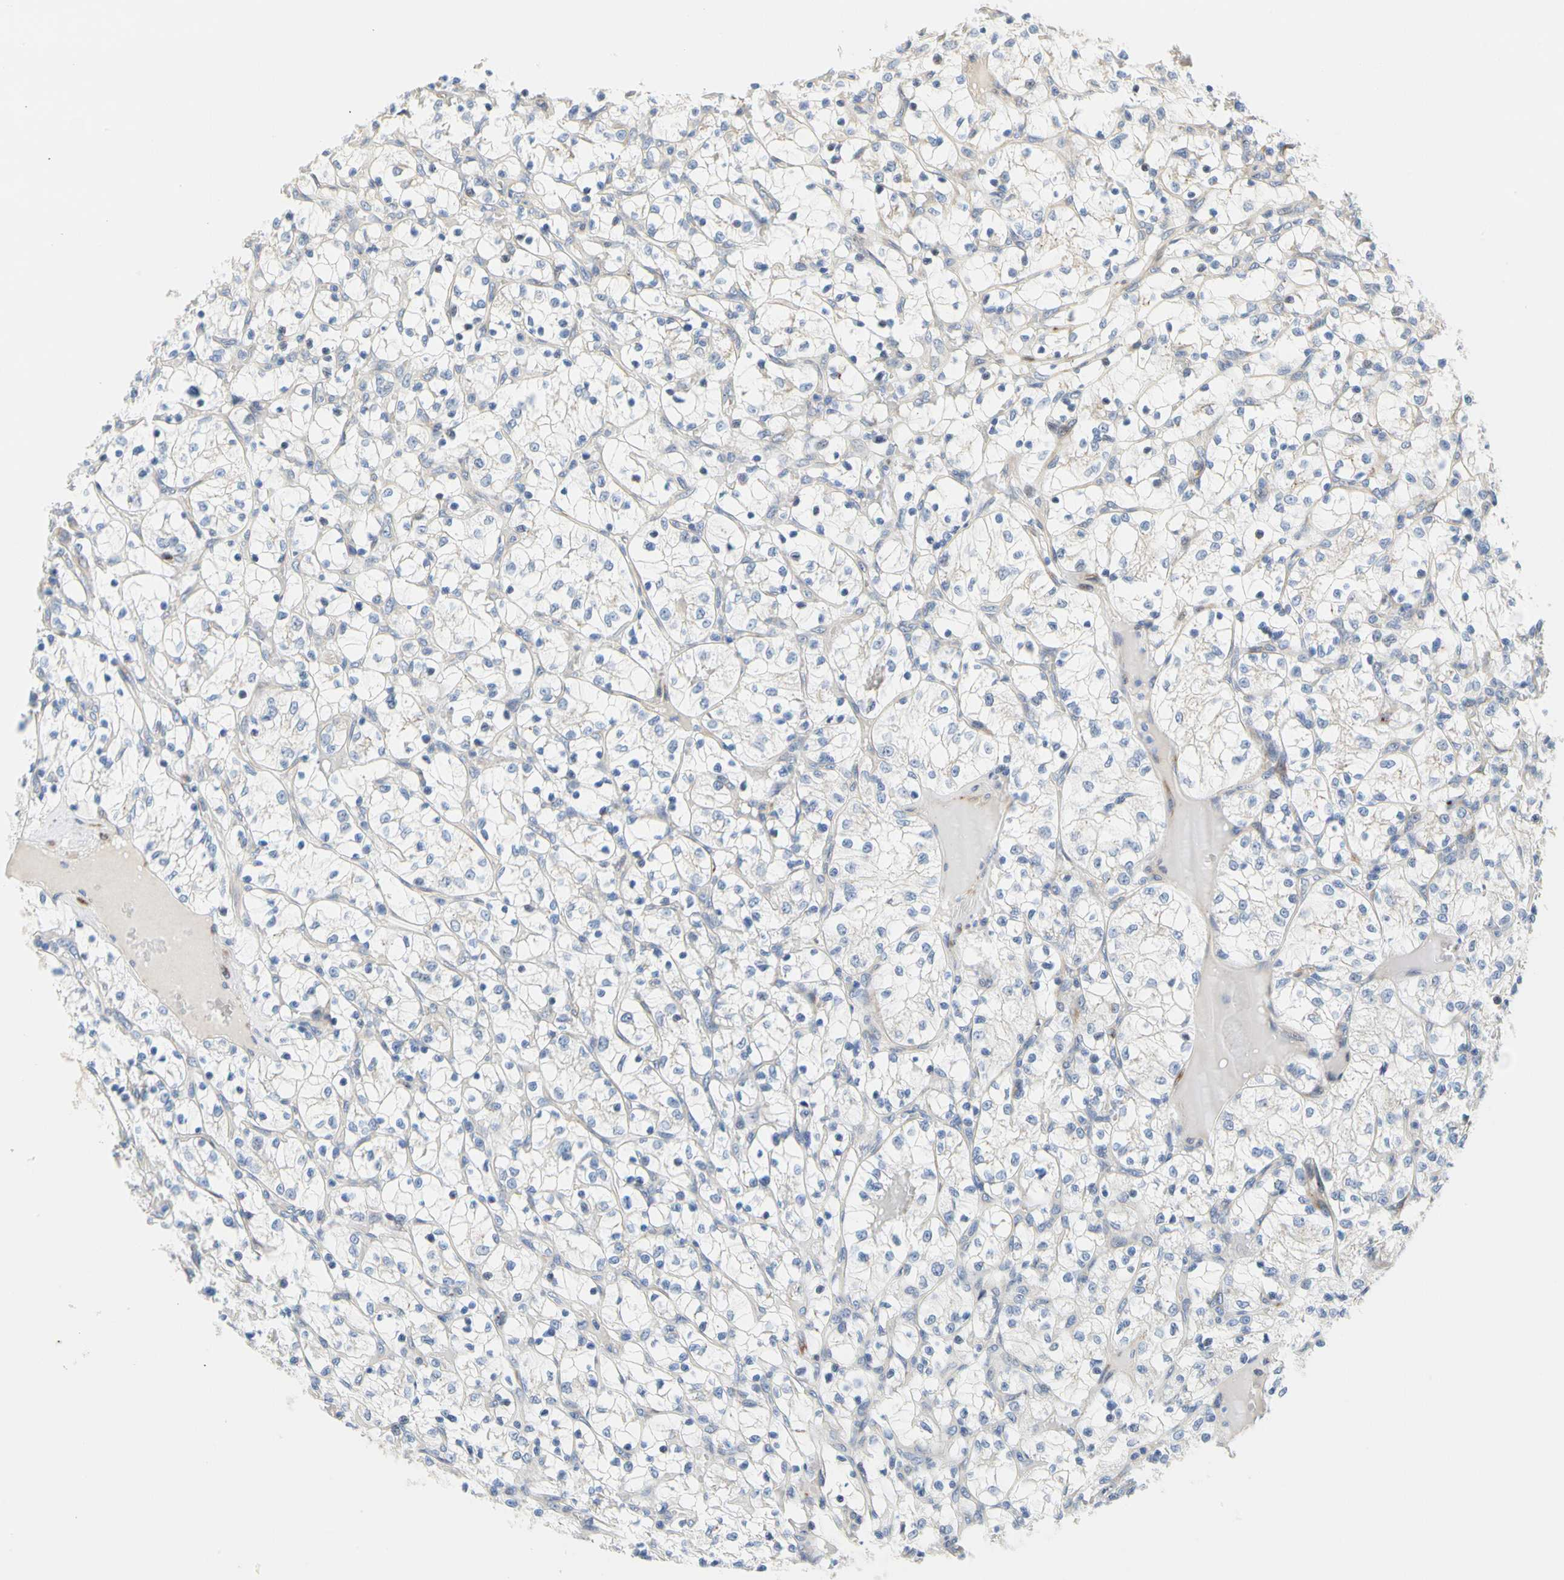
{"staining": {"intensity": "negative", "quantity": "none", "location": "none"}, "tissue": "renal cancer", "cell_type": "Tumor cells", "image_type": "cancer", "snomed": [{"axis": "morphology", "description": "Adenocarcinoma, NOS"}, {"axis": "topography", "description": "Kidney"}], "caption": "Immunohistochemistry (IHC) photomicrograph of human renal adenocarcinoma stained for a protein (brown), which demonstrates no positivity in tumor cells.", "gene": "ZNF236", "patient": {"sex": "female", "age": 69}}